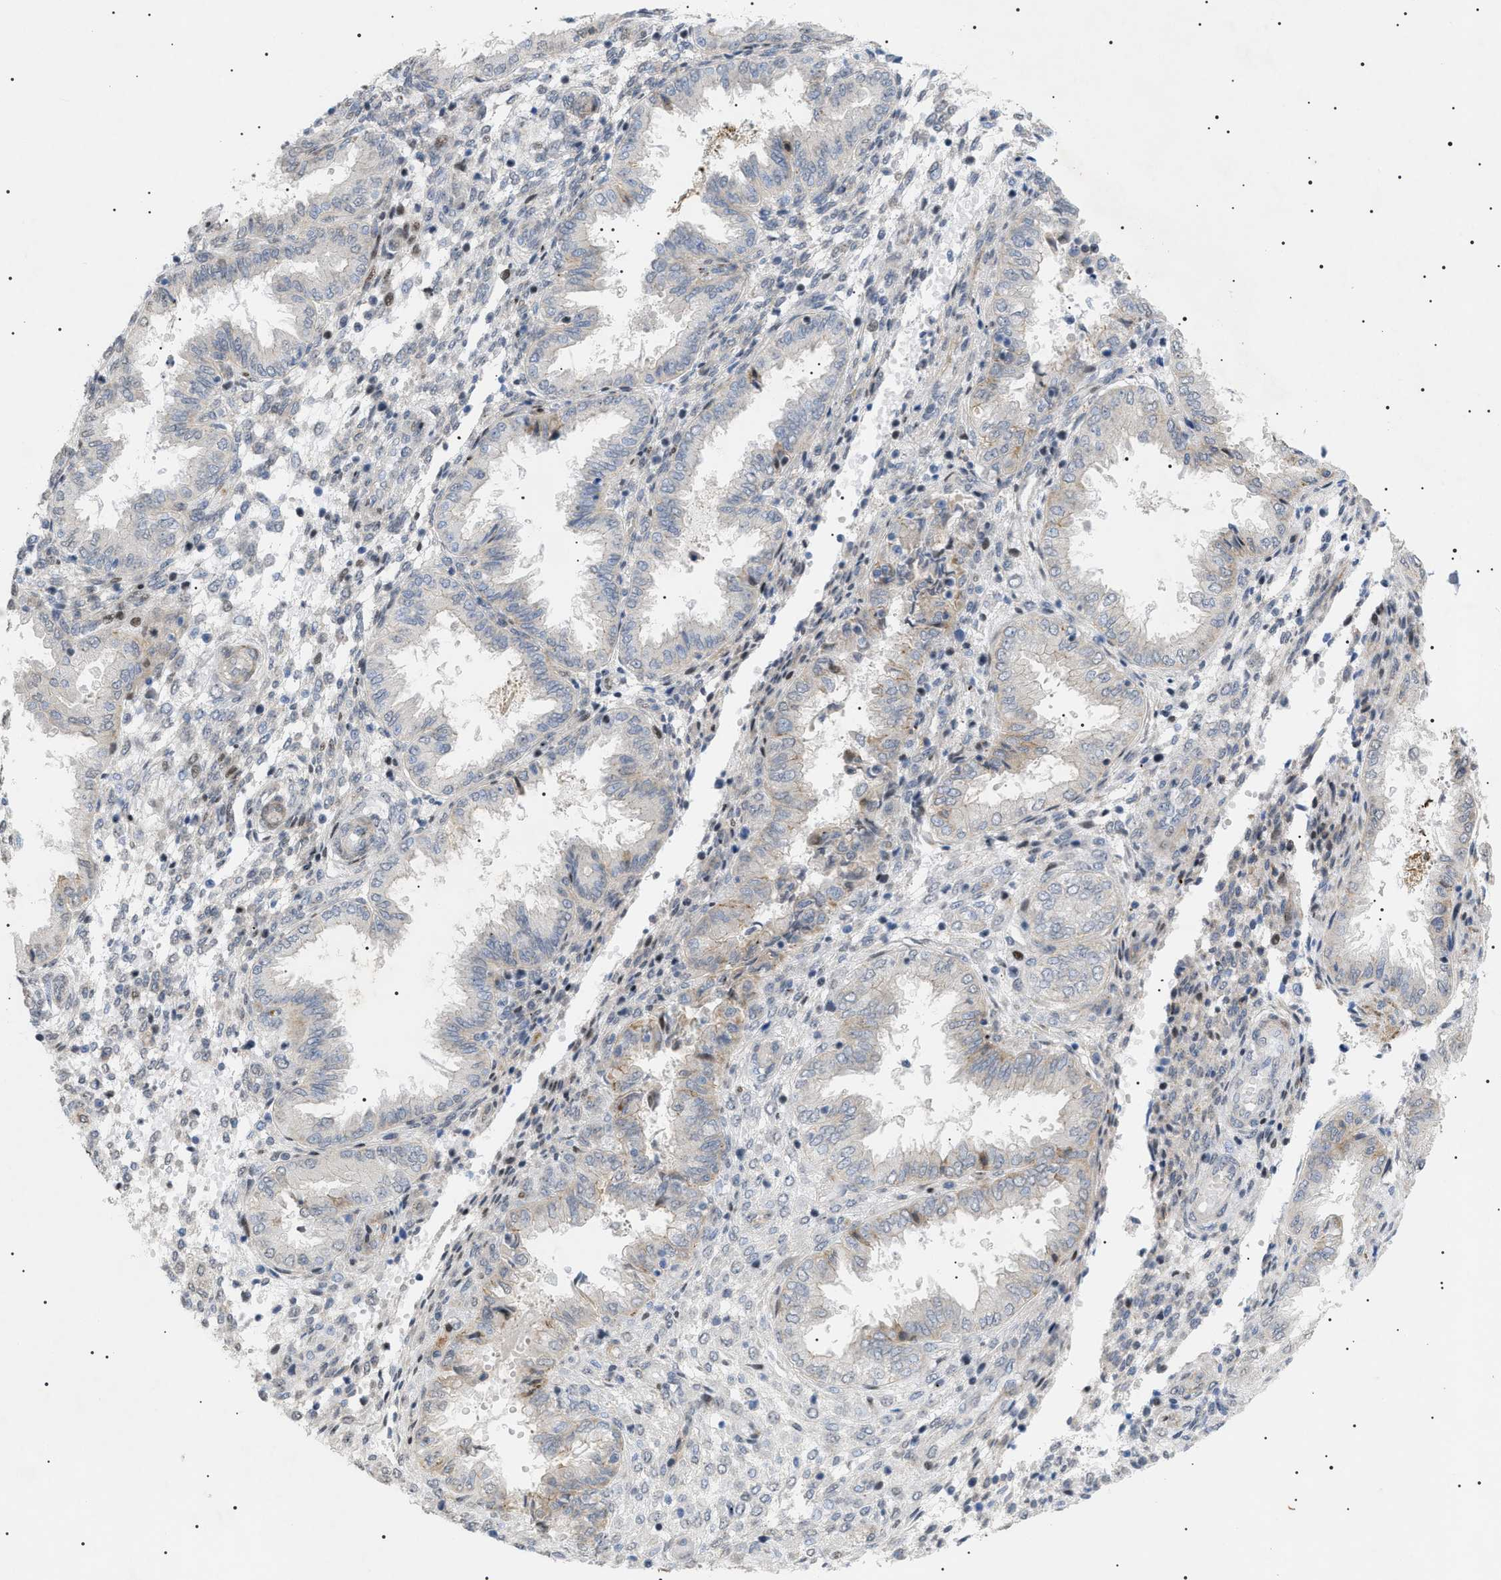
{"staining": {"intensity": "weak", "quantity": "<25%", "location": "cytoplasmic/membranous"}, "tissue": "endometrium", "cell_type": "Cells in endometrial stroma", "image_type": "normal", "snomed": [{"axis": "morphology", "description": "Normal tissue, NOS"}, {"axis": "topography", "description": "Endometrium"}], "caption": "Immunohistochemistry (IHC) photomicrograph of unremarkable endometrium: human endometrium stained with DAB reveals no significant protein staining in cells in endometrial stroma. (DAB (3,3'-diaminobenzidine) immunohistochemistry, high magnification).", "gene": "SFXN5", "patient": {"sex": "female", "age": 33}}